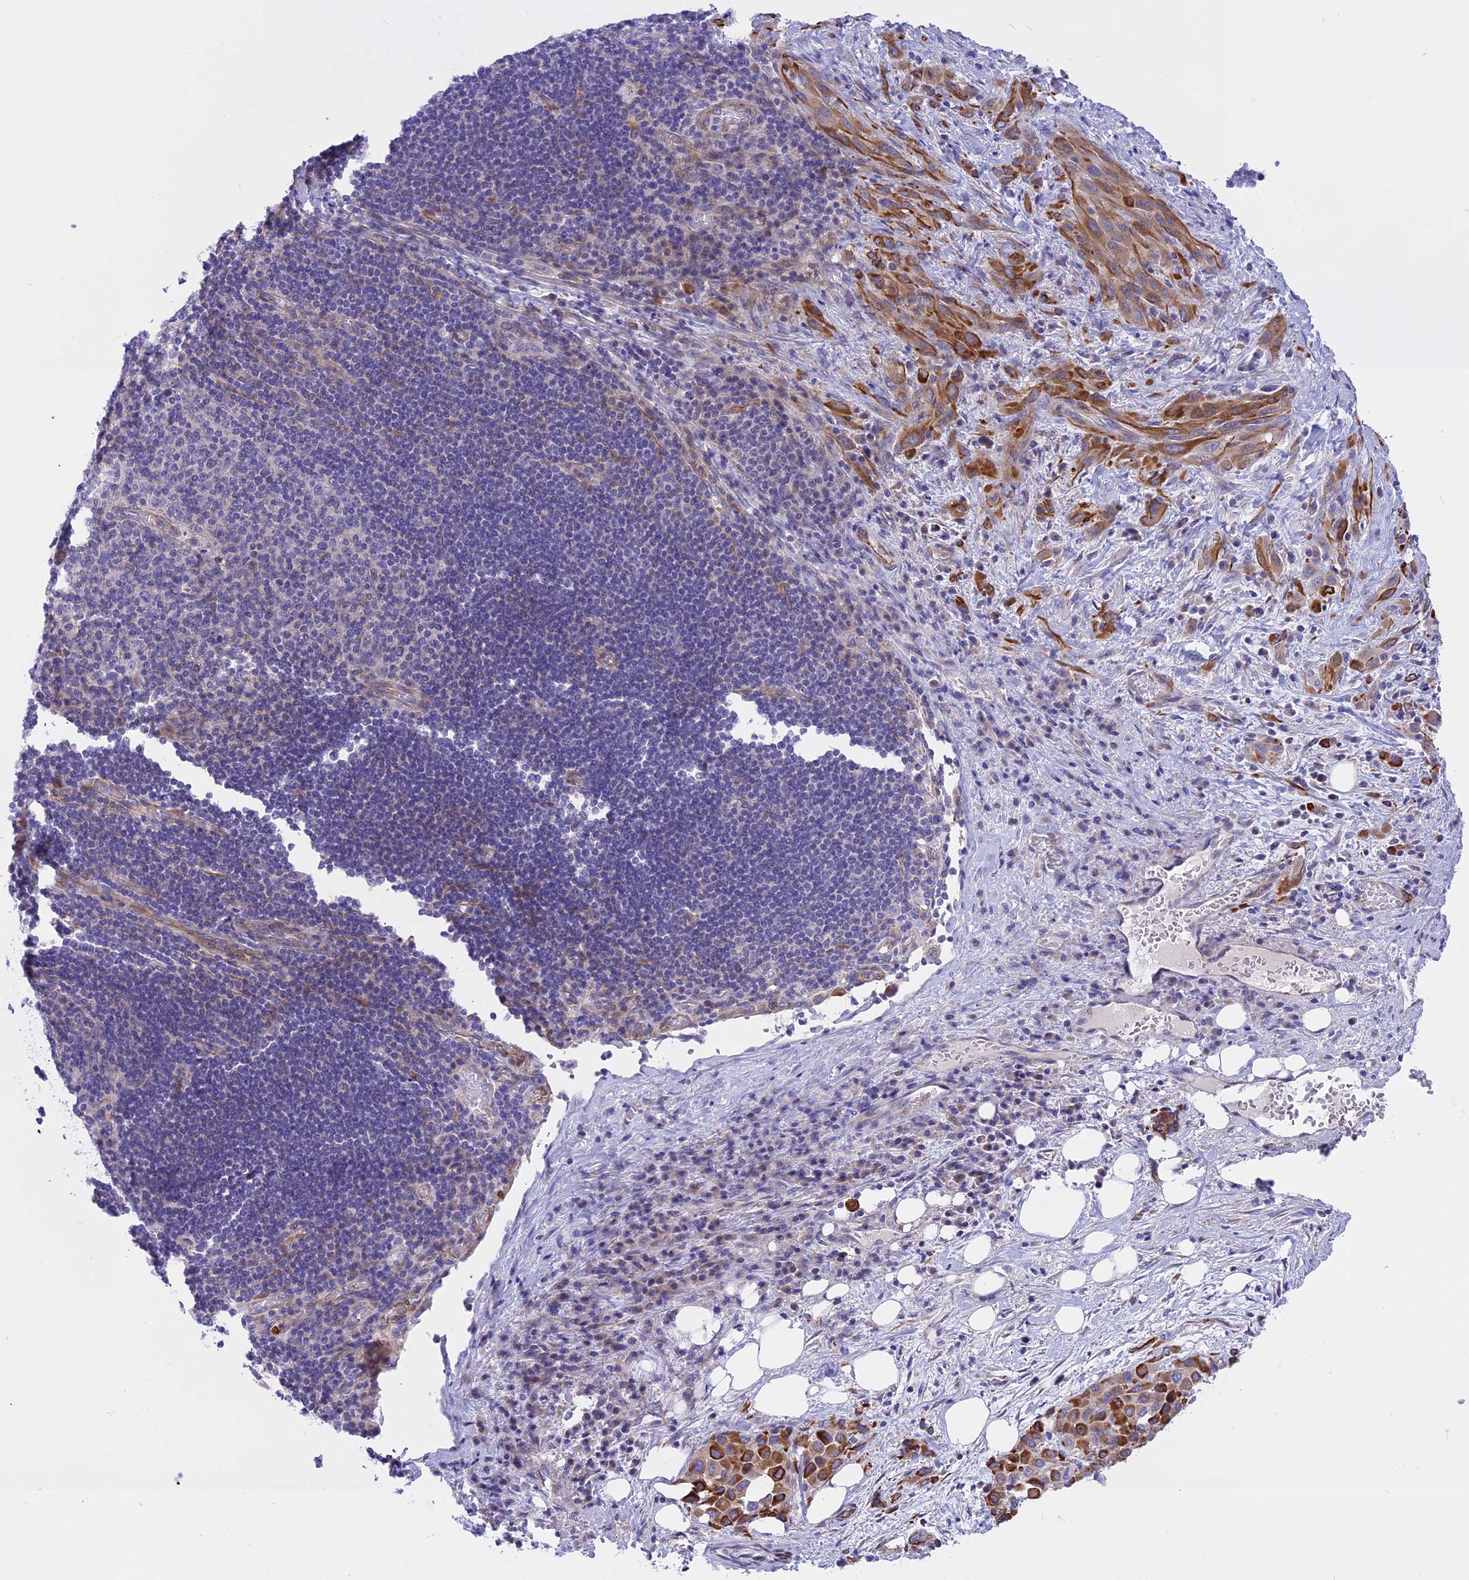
{"staining": {"intensity": "moderate", "quantity": ">75%", "location": "cytoplasmic/membranous"}, "tissue": "melanoma", "cell_type": "Tumor cells", "image_type": "cancer", "snomed": [{"axis": "morphology", "description": "Malignant melanoma, Metastatic site"}, {"axis": "topography", "description": "Skin"}], "caption": "Immunohistochemical staining of malignant melanoma (metastatic site) demonstrates moderate cytoplasmic/membranous protein expression in approximately >75% of tumor cells.", "gene": "TMEM138", "patient": {"sex": "female", "age": 81}}